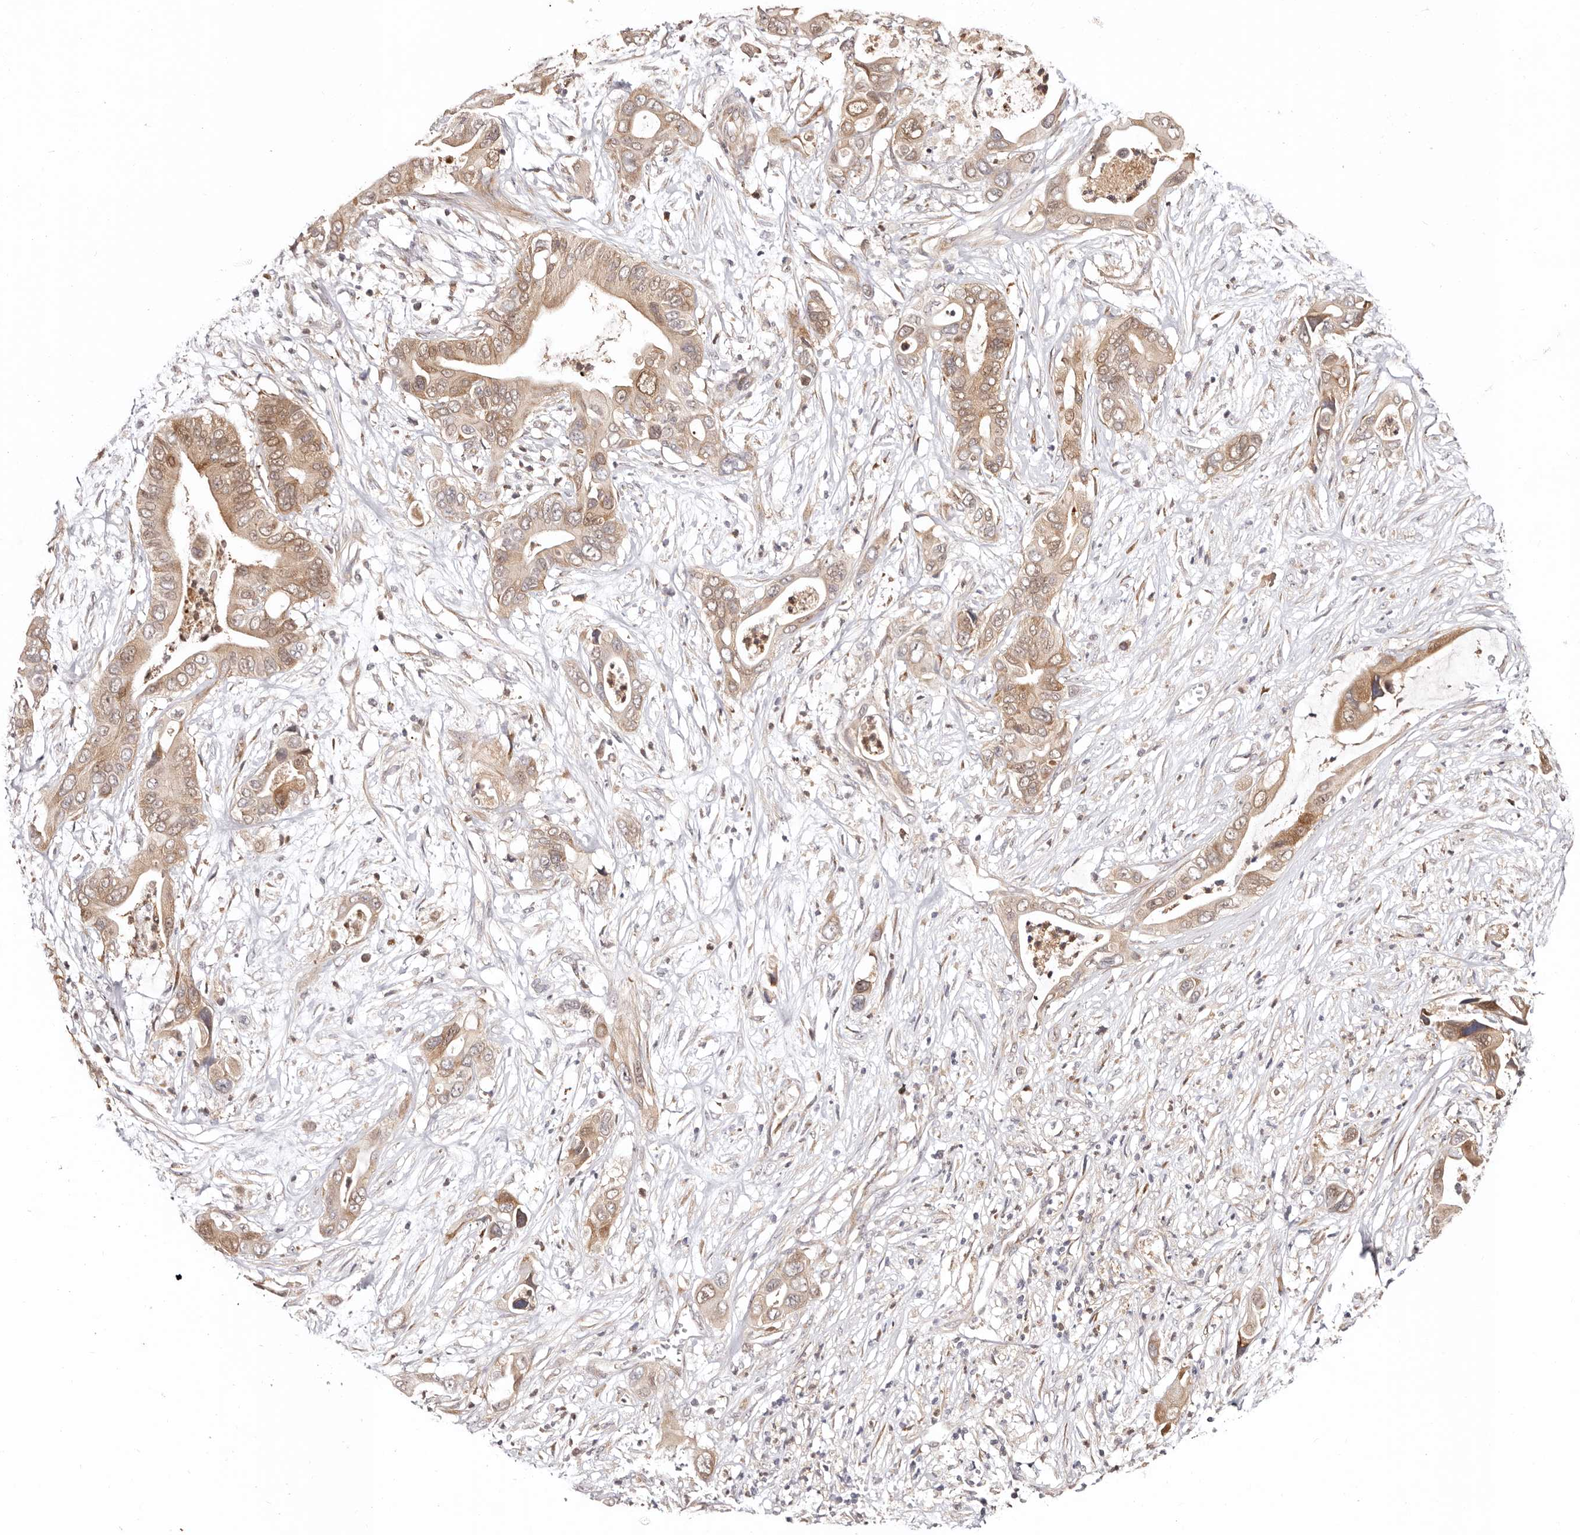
{"staining": {"intensity": "moderate", "quantity": ">75%", "location": "cytoplasmic/membranous,nuclear"}, "tissue": "pancreatic cancer", "cell_type": "Tumor cells", "image_type": "cancer", "snomed": [{"axis": "morphology", "description": "Adenocarcinoma, NOS"}, {"axis": "topography", "description": "Pancreas"}], "caption": "Brown immunohistochemical staining in pancreatic cancer exhibits moderate cytoplasmic/membranous and nuclear positivity in about >75% of tumor cells.", "gene": "BCL2L15", "patient": {"sex": "male", "age": 66}}